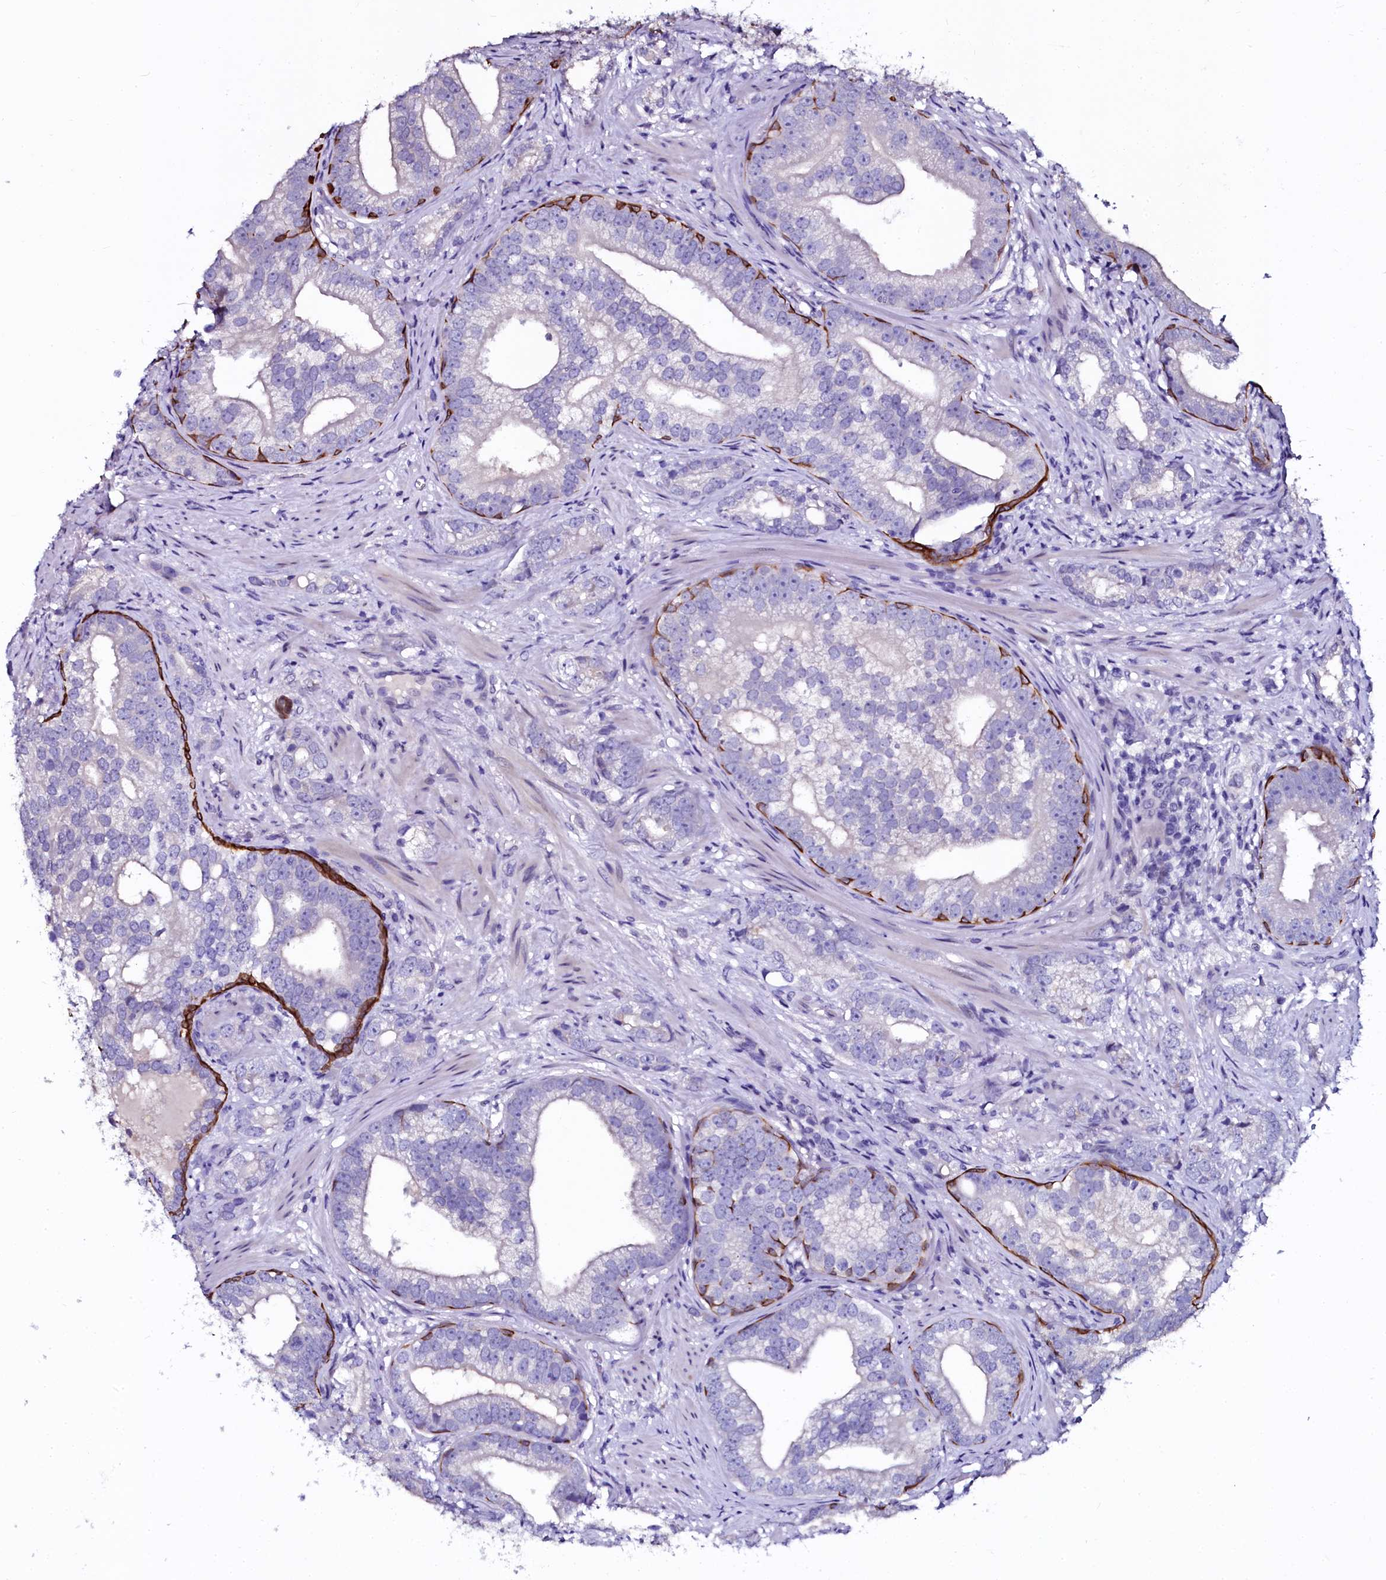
{"staining": {"intensity": "negative", "quantity": "none", "location": "none"}, "tissue": "prostate cancer", "cell_type": "Tumor cells", "image_type": "cancer", "snomed": [{"axis": "morphology", "description": "Adenocarcinoma, High grade"}, {"axis": "topography", "description": "Prostate"}], "caption": "Photomicrograph shows no protein positivity in tumor cells of prostate cancer (adenocarcinoma (high-grade)) tissue.", "gene": "CTDSPL2", "patient": {"sex": "male", "age": 75}}